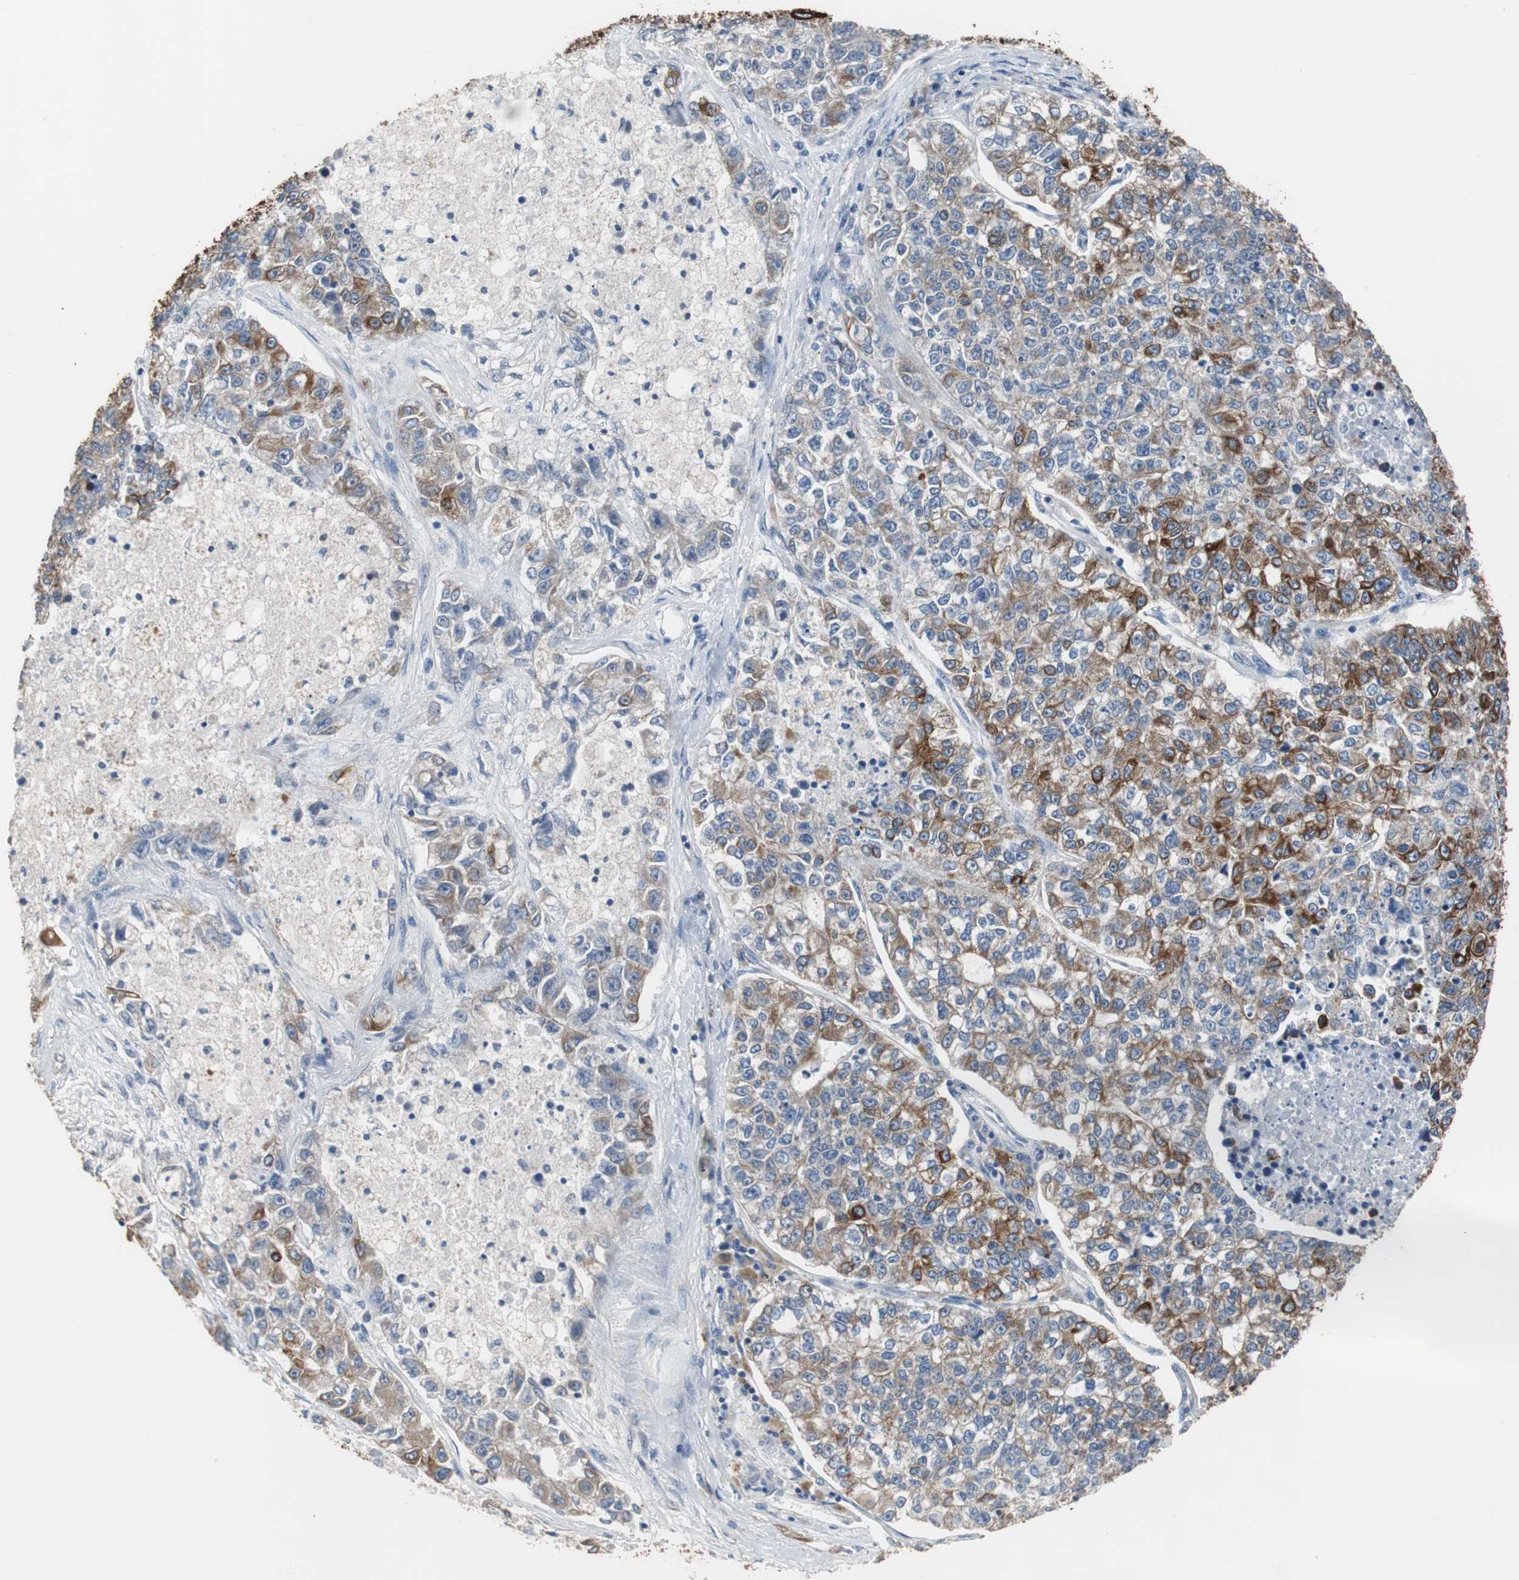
{"staining": {"intensity": "strong", "quantity": "25%-75%", "location": "cytoplasmic/membranous"}, "tissue": "lung cancer", "cell_type": "Tumor cells", "image_type": "cancer", "snomed": [{"axis": "morphology", "description": "Adenocarcinoma, NOS"}, {"axis": "topography", "description": "Lung"}], "caption": "The image displays immunohistochemical staining of lung cancer (adenocarcinoma). There is strong cytoplasmic/membranous expression is seen in about 25%-75% of tumor cells.", "gene": "USP10", "patient": {"sex": "male", "age": 49}}